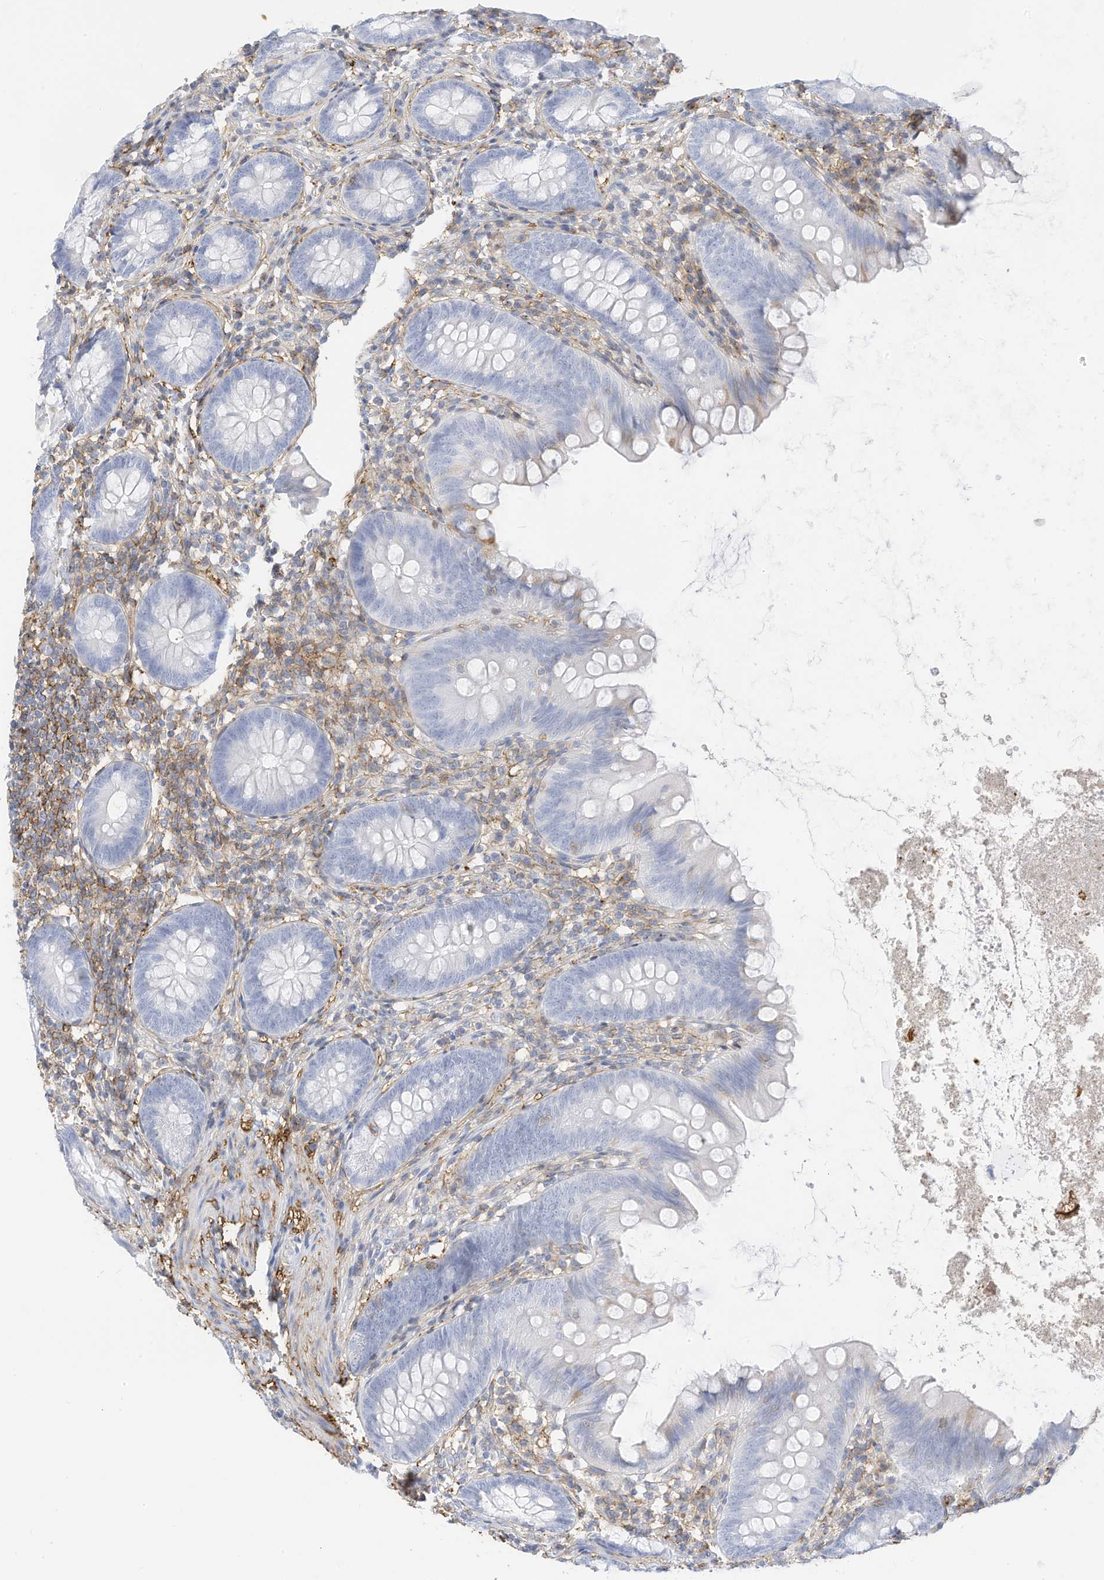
{"staining": {"intensity": "negative", "quantity": "none", "location": "none"}, "tissue": "appendix", "cell_type": "Glandular cells", "image_type": "normal", "snomed": [{"axis": "morphology", "description": "Normal tissue, NOS"}, {"axis": "topography", "description": "Appendix"}], "caption": "Immunohistochemistry (IHC) of unremarkable appendix demonstrates no expression in glandular cells. (DAB immunohistochemistry with hematoxylin counter stain).", "gene": "TXNDC9", "patient": {"sex": "female", "age": 62}}